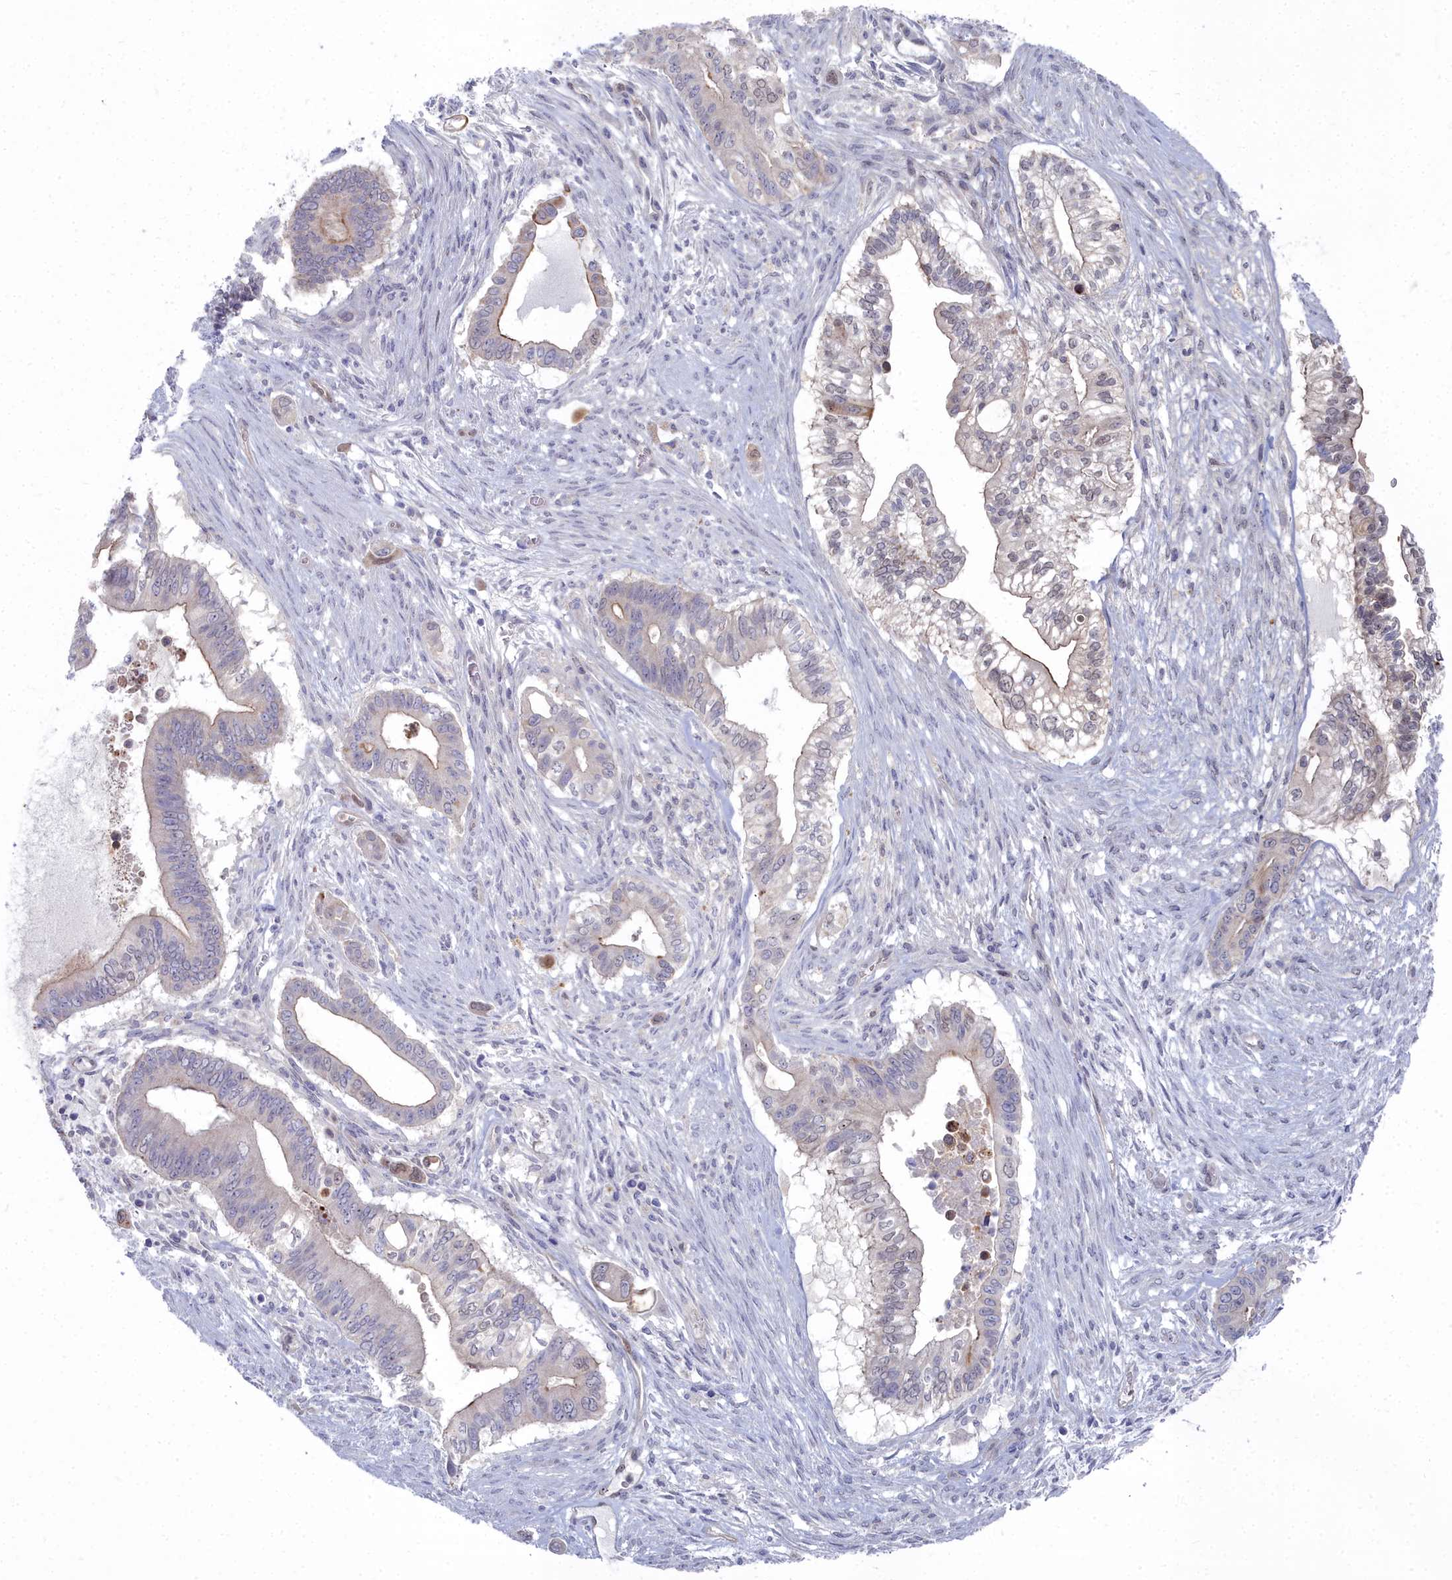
{"staining": {"intensity": "weak", "quantity": "<25%", "location": "nuclear"}, "tissue": "pancreatic cancer", "cell_type": "Tumor cells", "image_type": "cancer", "snomed": [{"axis": "morphology", "description": "Adenocarcinoma, NOS"}, {"axis": "topography", "description": "Pancreas"}], "caption": "Immunohistochemistry micrograph of neoplastic tissue: human pancreatic cancer stained with DAB (3,3'-diaminobenzidine) shows no significant protein expression in tumor cells.", "gene": "RPS27A", "patient": {"sex": "male", "age": 68}}